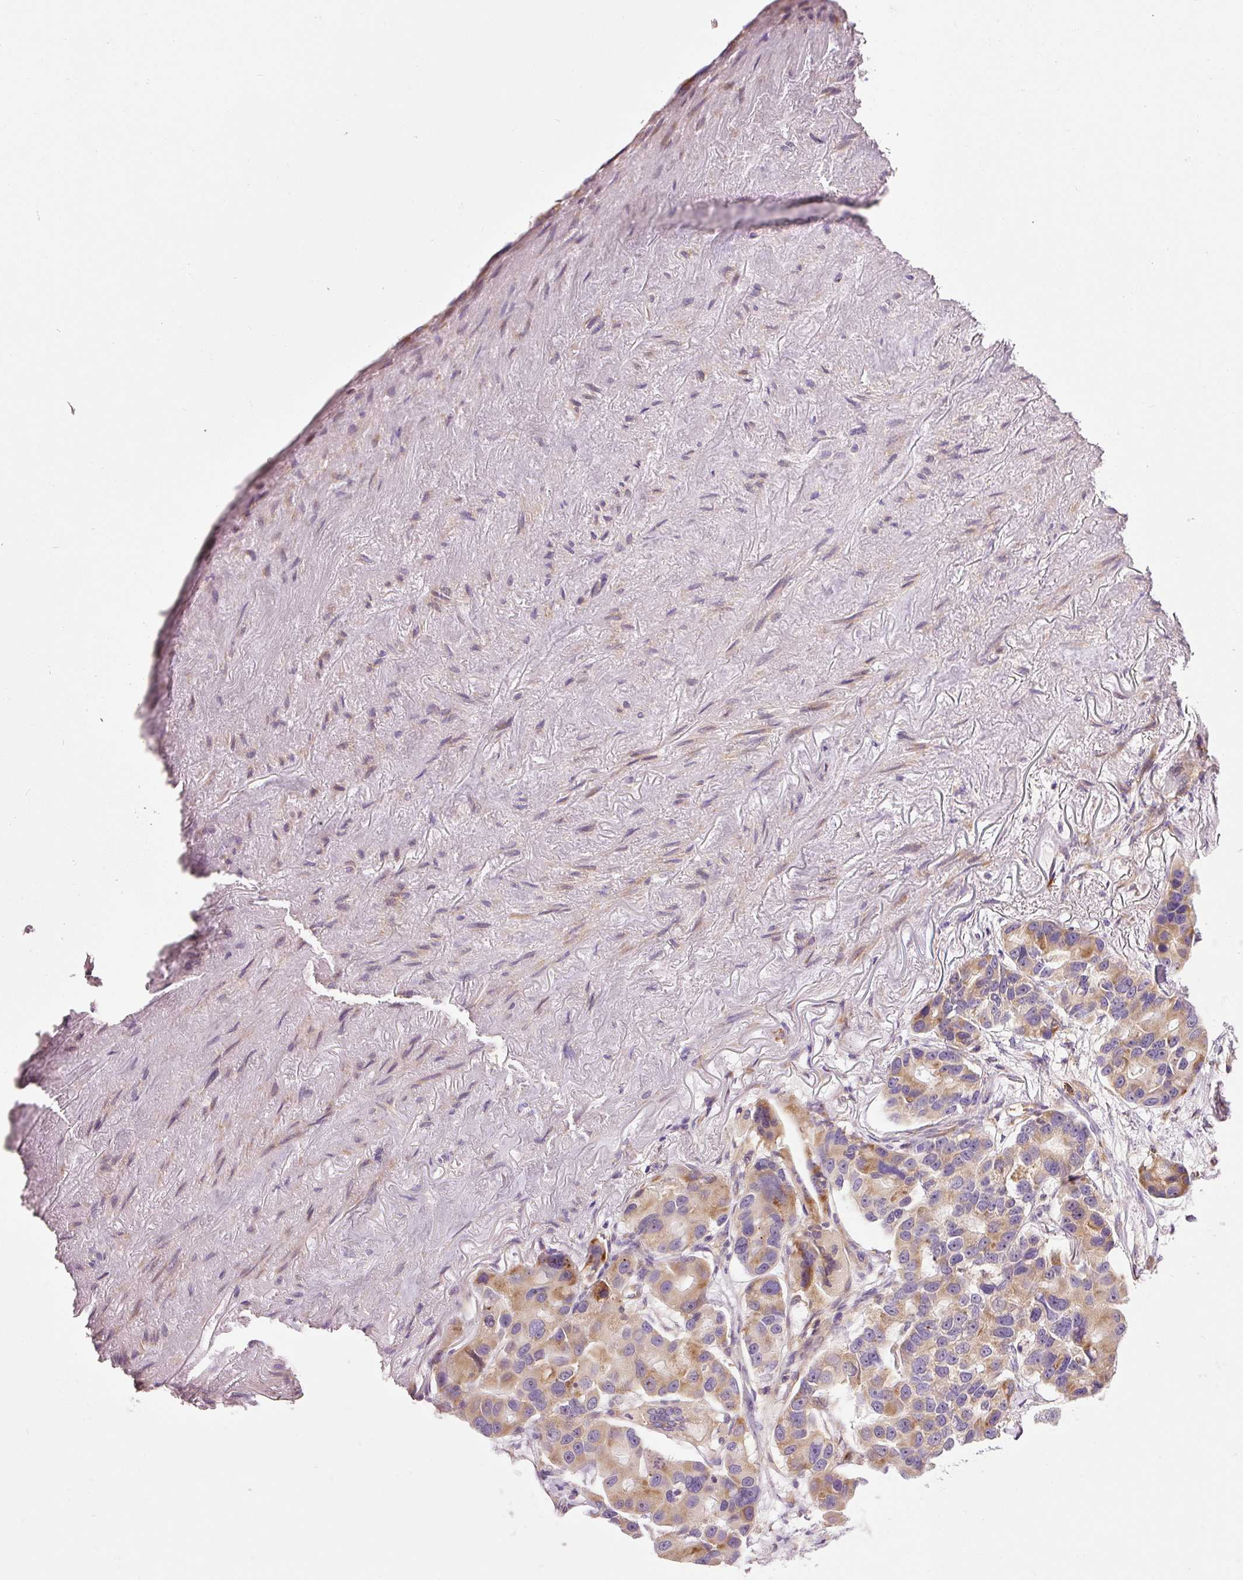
{"staining": {"intensity": "moderate", "quantity": ">75%", "location": "cytoplasmic/membranous"}, "tissue": "lung cancer", "cell_type": "Tumor cells", "image_type": "cancer", "snomed": [{"axis": "morphology", "description": "Adenocarcinoma, NOS"}, {"axis": "topography", "description": "Lung"}], "caption": "Adenocarcinoma (lung) was stained to show a protein in brown. There is medium levels of moderate cytoplasmic/membranous expression in about >75% of tumor cells. Nuclei are stained in blue.", "gene": "RPL10A", "patient": {"sex": "female", "age": 54}}